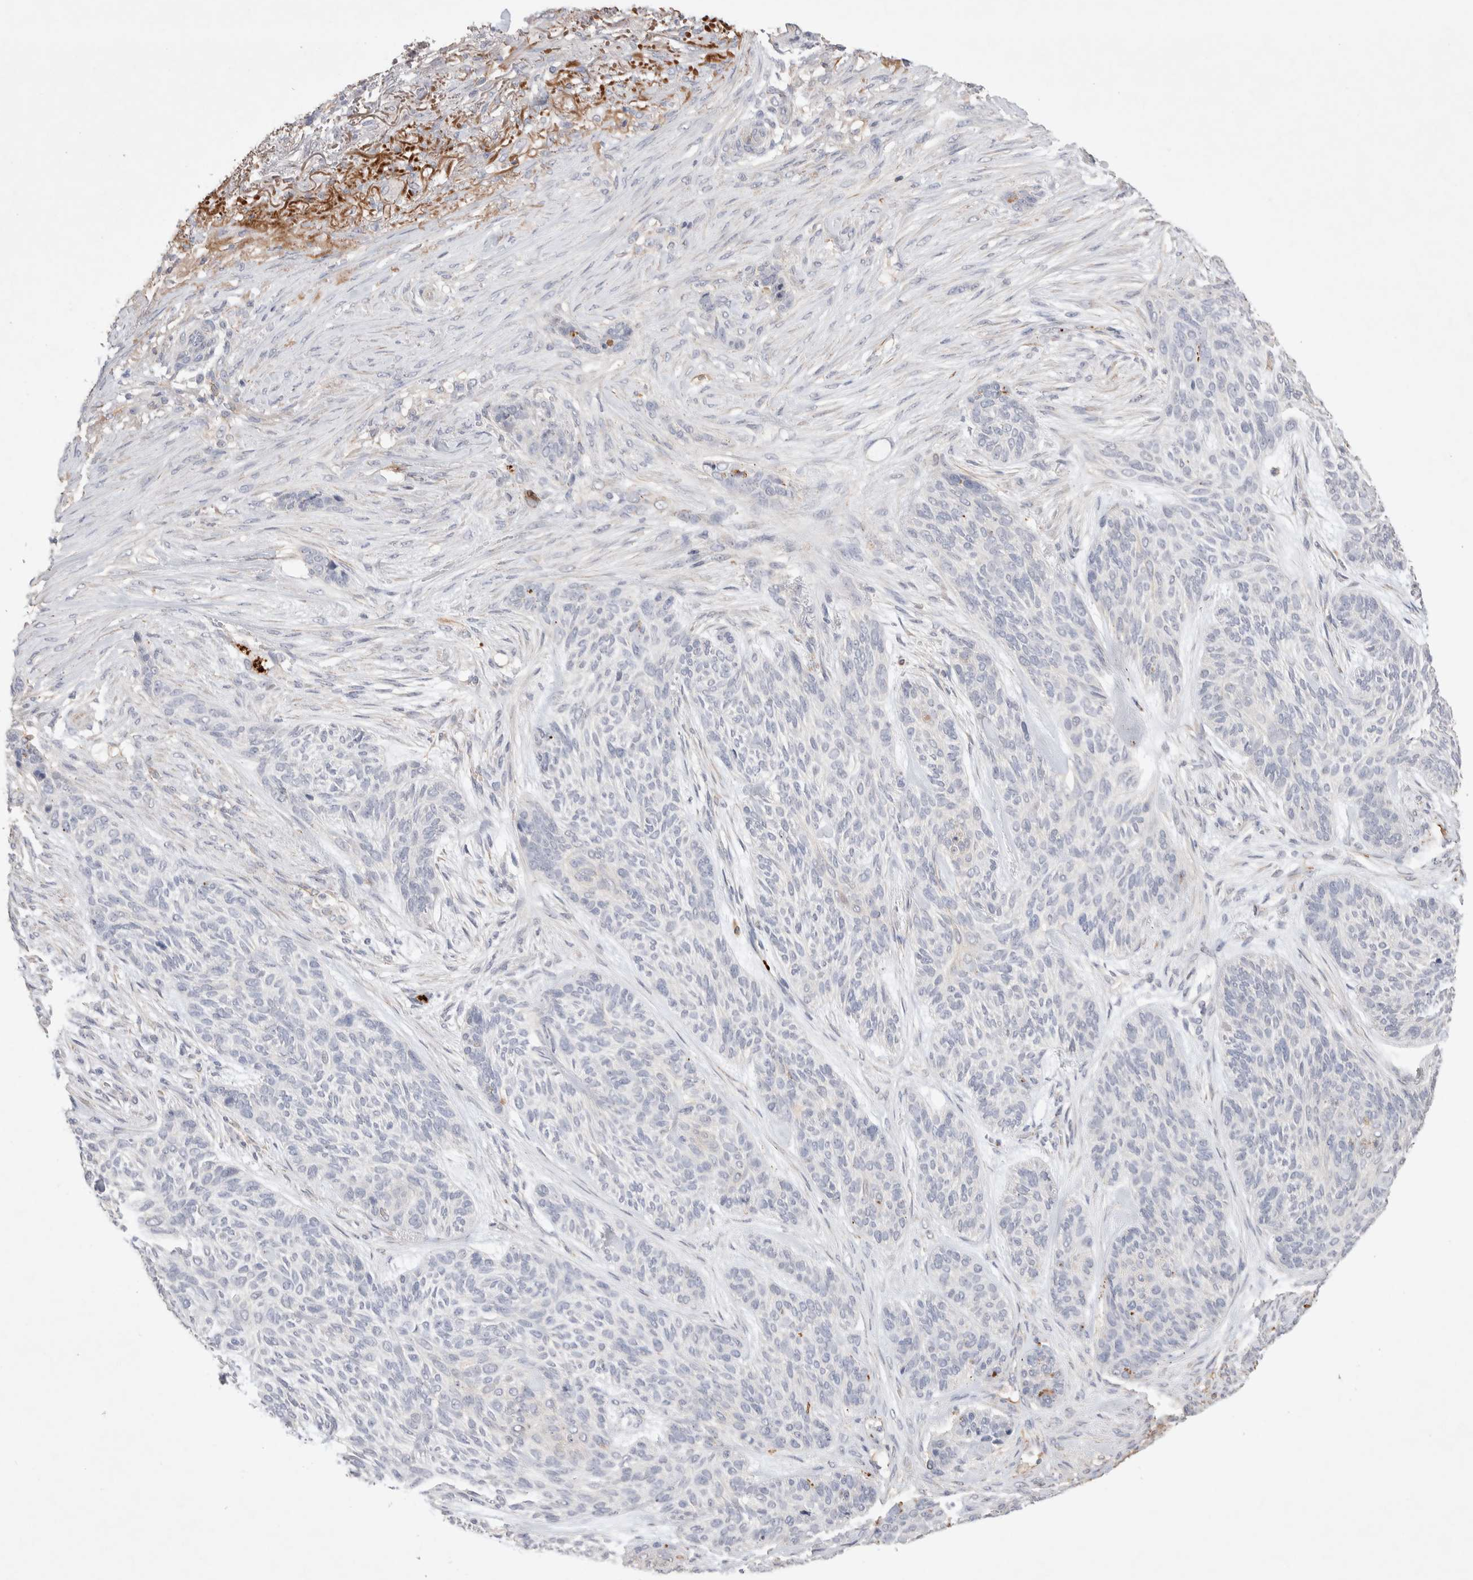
{"staining": {"intensity": "negative", "quantity": "none", "location": "none"}, "tissue": "skin cancer", "cell_type": "Tumor cells", "image_type": "cancer", "snomed": [{"axis": "morphology", "description": "Basal cell carcinoma"}, {"axis": "topography", "description": "Skin"}], "caption": "DAB (3,3'-diaminobenzidine) immunohistochemical staining of skin basal cell carcinoma displays no significant positivity in tumor cells. The staining was performed using DAB (3,3'-diaminobenzidine) to visualize the protein expression in brown, while the nuclei were stained in blue with hematoxylin (Magnification: 20x).", "gene": "FFAR2", "patient": {"sex": "male", "age": 55}}